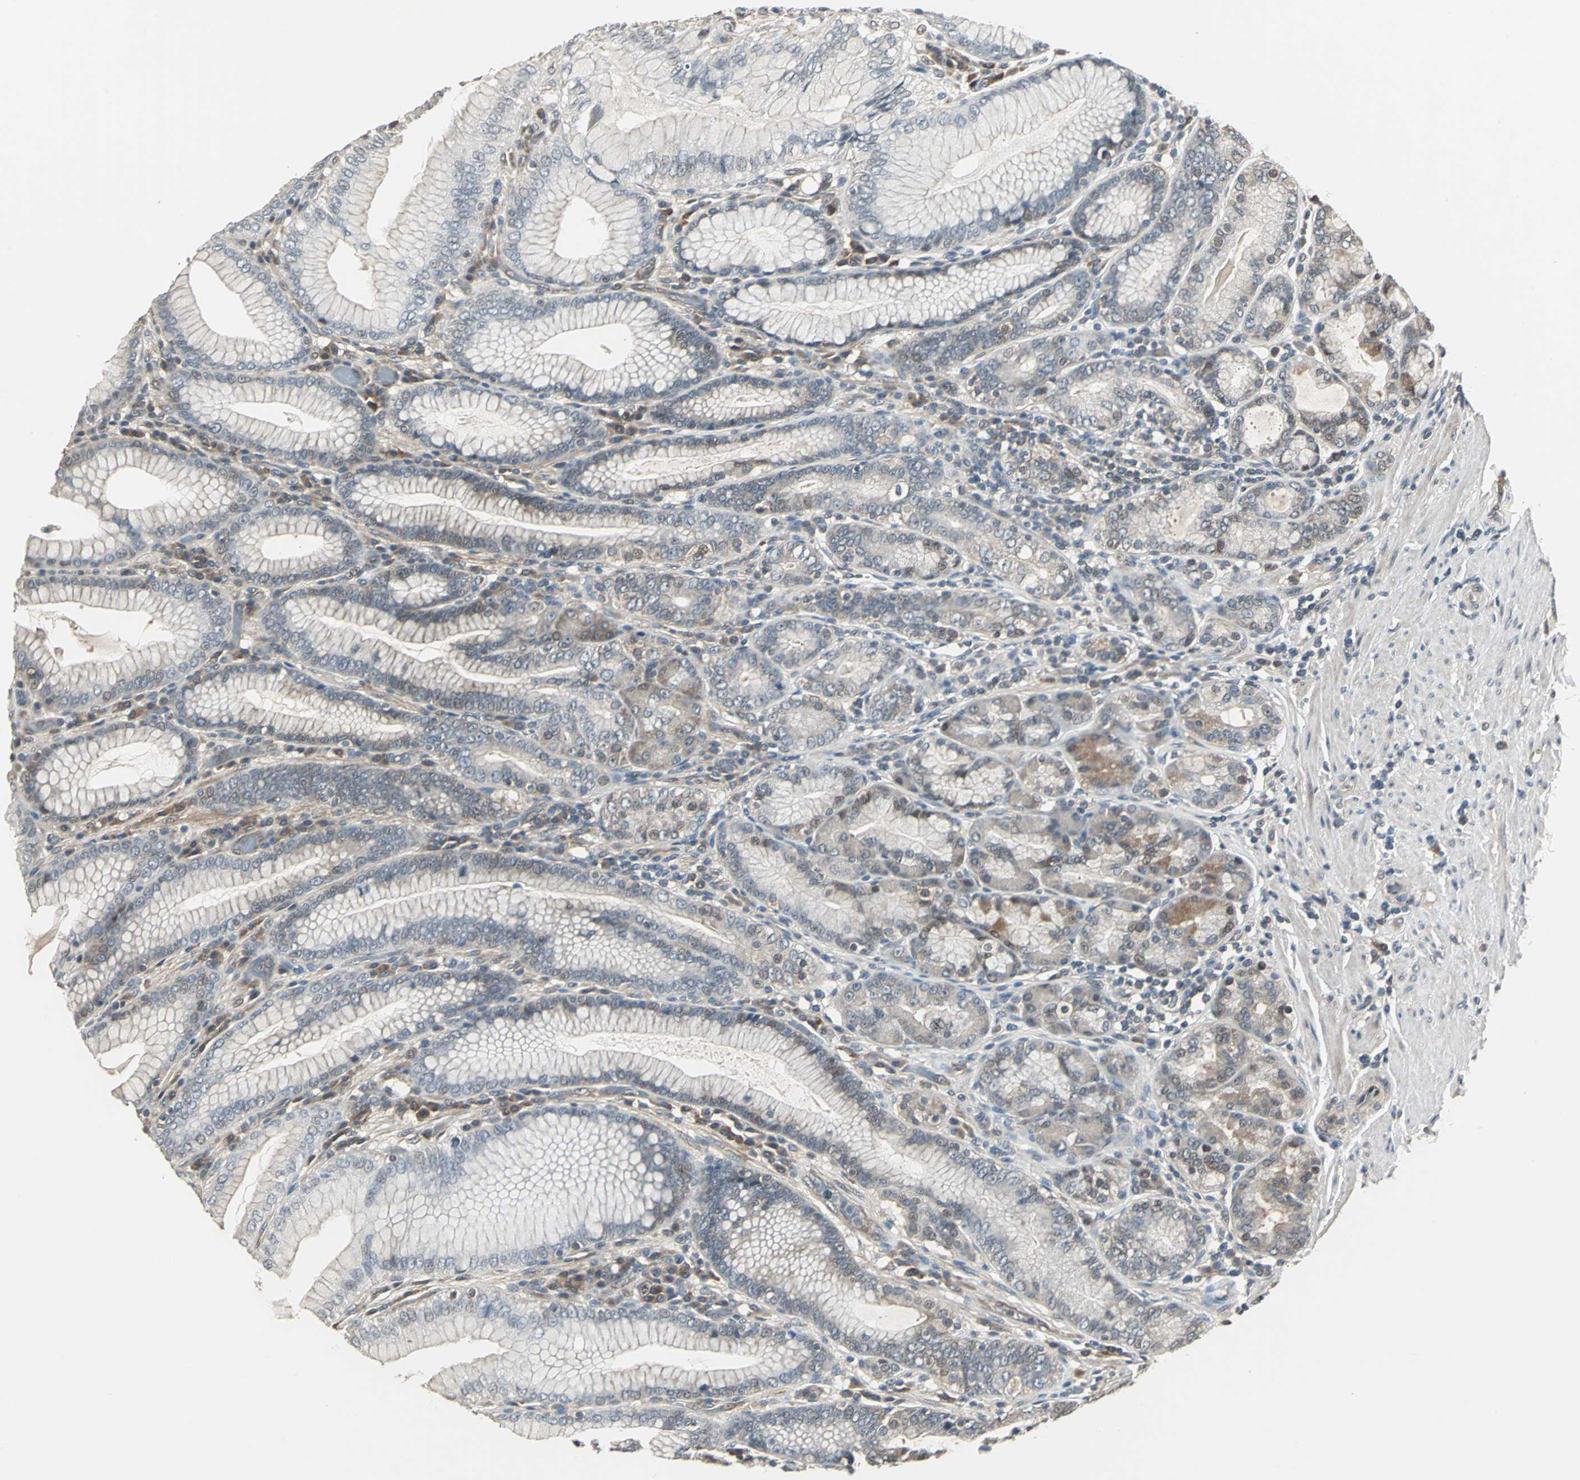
{"staining": {"intensity": "moderate", "quantity": "25%-75%", "location": "cytoplasmic/membranous"}, "tissue": "stomach", "cell_type": "Glandular cells", "image_type": "normal", "snomed": [{"axis": "morphology", "description": "Normal tissue, NOS"}, {"axis": "topography", "description": "Stomach, lower"}], "caption": "Immunohistochemistry micrograph of benign stomach stained for a protein (brown), which displays medium levels of moderate cytoplasmic/membranous staining in about 25%-75% of glandular cells.", "gene": "PFDN1", "patient": {"sex": "female", "age": 76}}